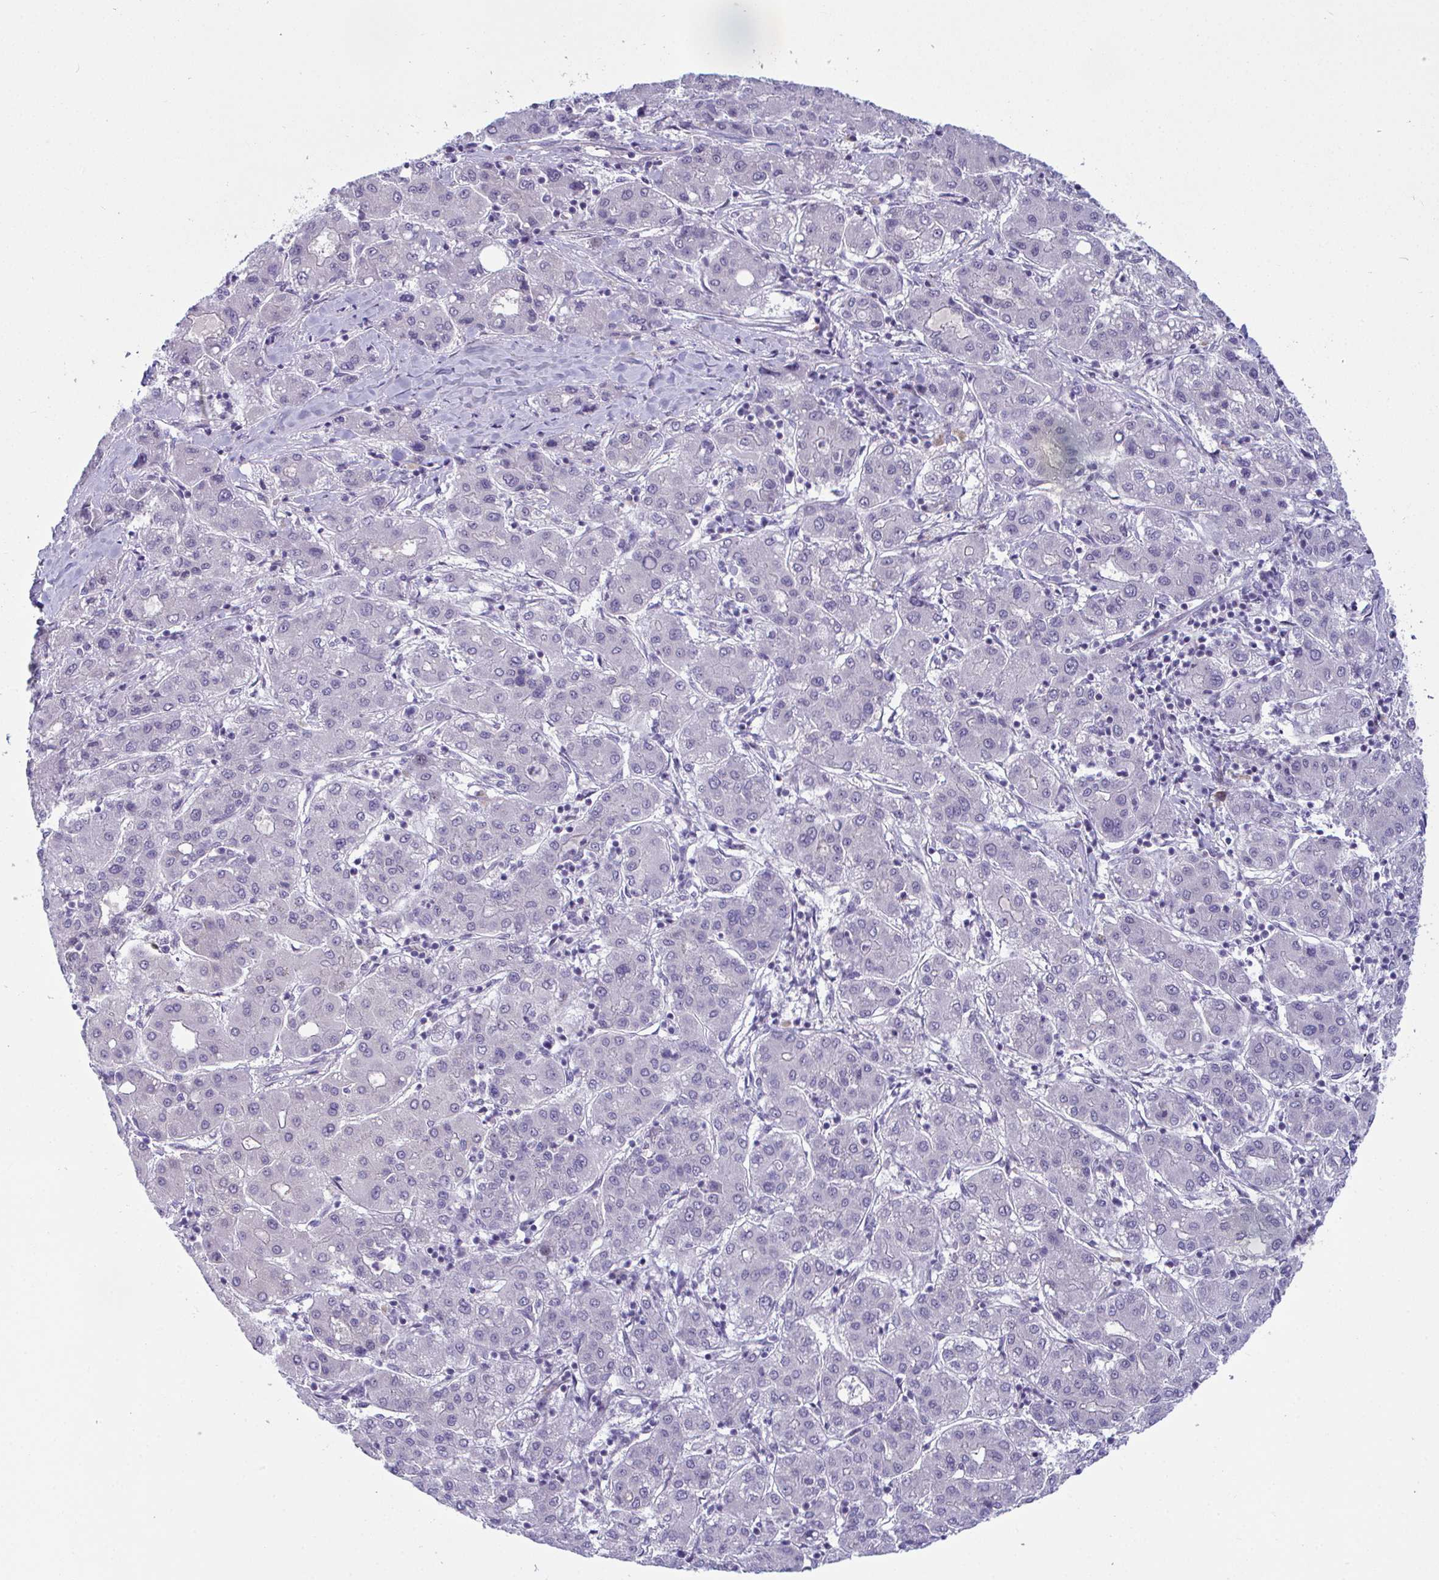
{"staining": {"intensity": "negative", "quantity": "none", "location": "none"}, "tissue": "liver cancer", "cell_type": "Tumor cells", "image_type": "cancer", "snomed": [{"axis": "morphology", "description": "Carcinoma, Hepatocellular, NOS"}, {"axis": "topography", "description": "Liver"}], "caption": "Tumor cells show no significant staining in liver cancer (hepatocellular carcinoma). (DAB (3,3'-diaminobenzidine) IHC with hematoxylin counter stain).", "gene": "USP35", "patient": {"sex": "male", "age": 65}}